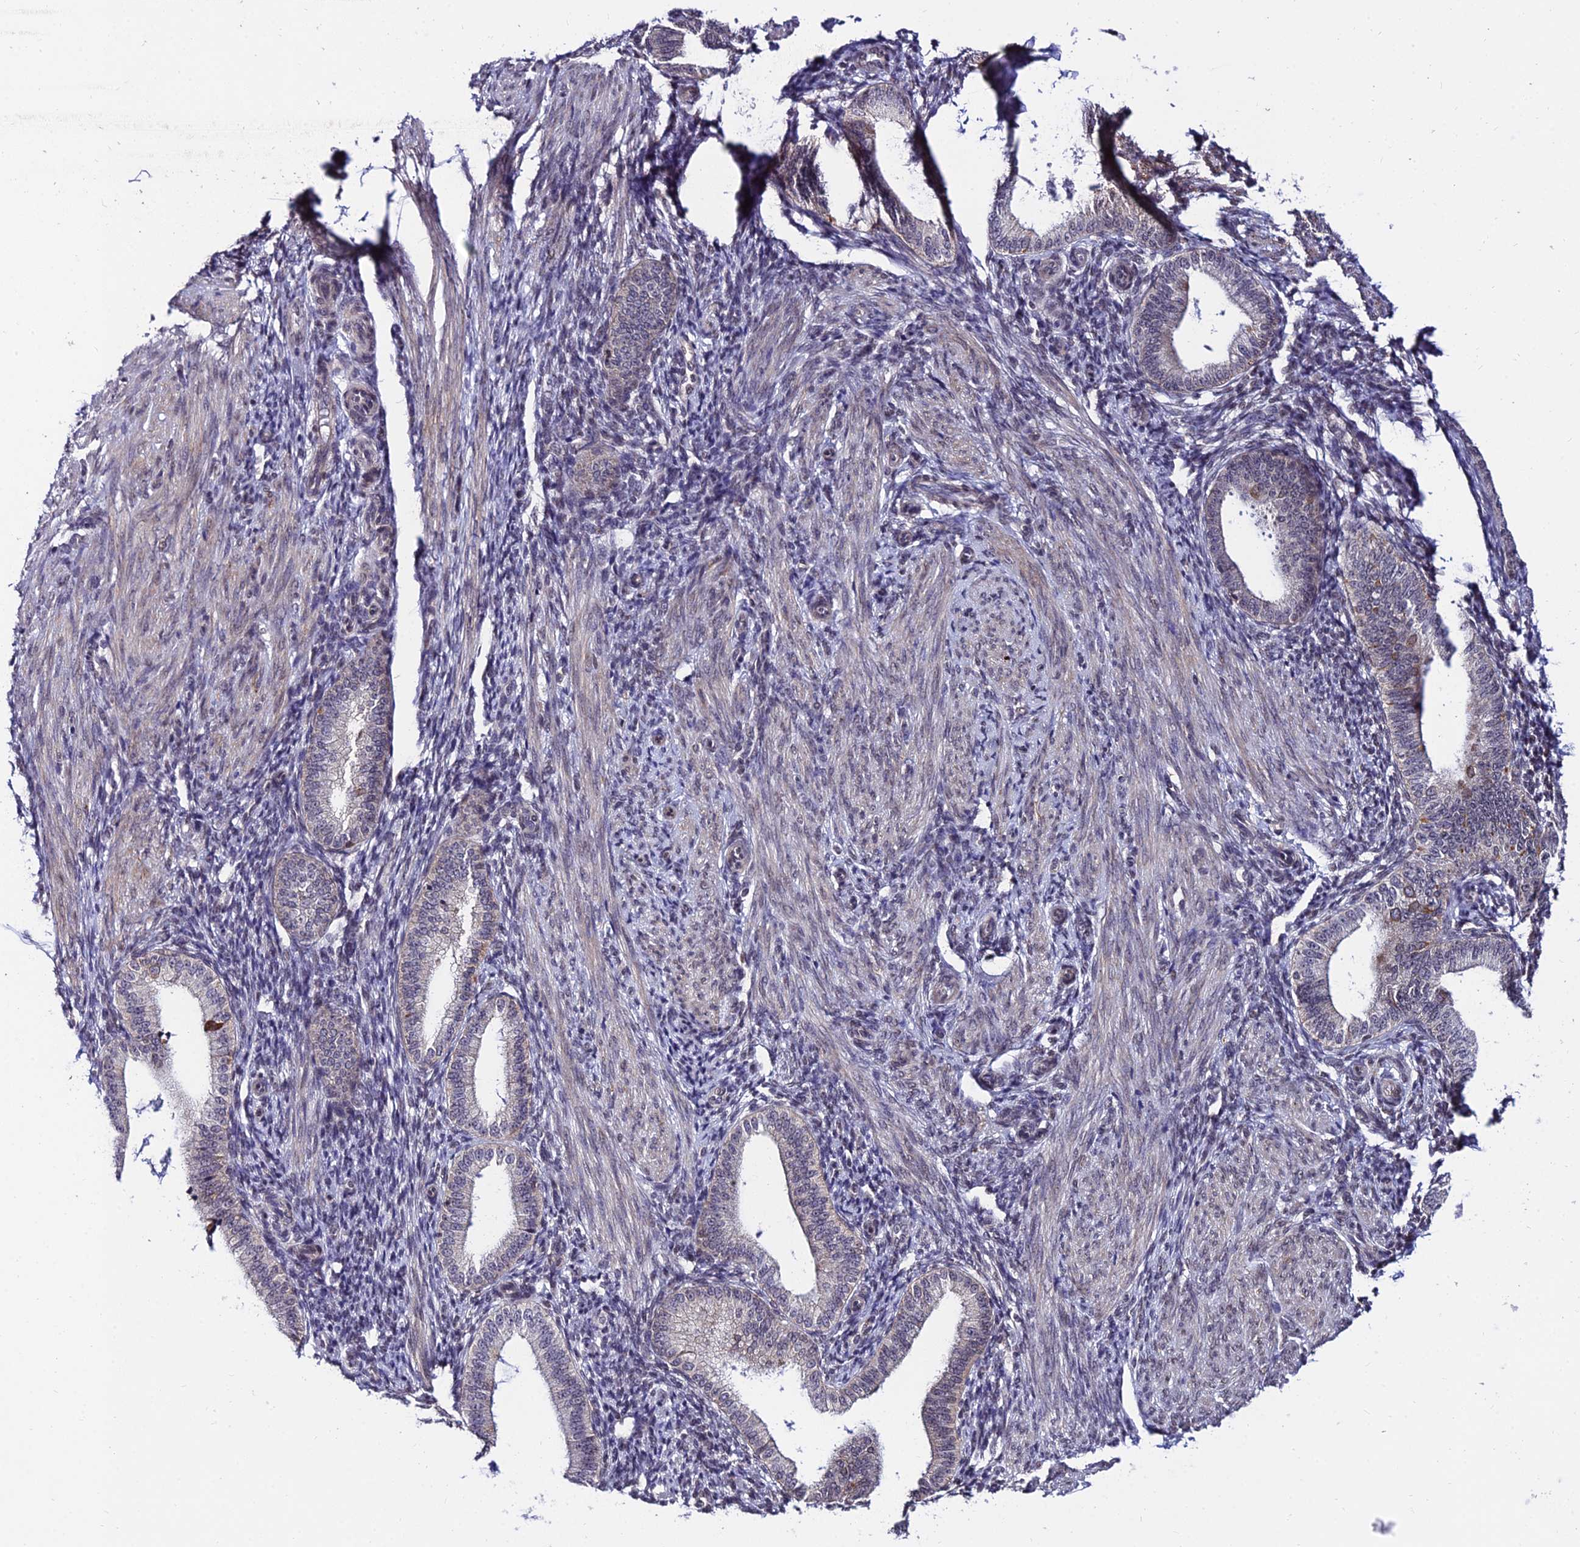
{"staining": {"intensity": "negative", "quantity": "none", "location": "none"}, "tissue": "endometrium", "cell_type": "Cells in endometrial stroma", "image_type": "normal", "snomed": [{"axis": "morphology", "description": "Normal tissue, NOS"}, {"axis": "topography", "description": "Endometrium"}], "caption": "Photomicrograph shows no significant protein staining in cells in endometrial stroma of benign endometrium. (Immunohistochemistry (ihc), brightfield microscopy, high magnification).", "gene": "CDNF", "patient": {"sex": "female", "age": 39}}